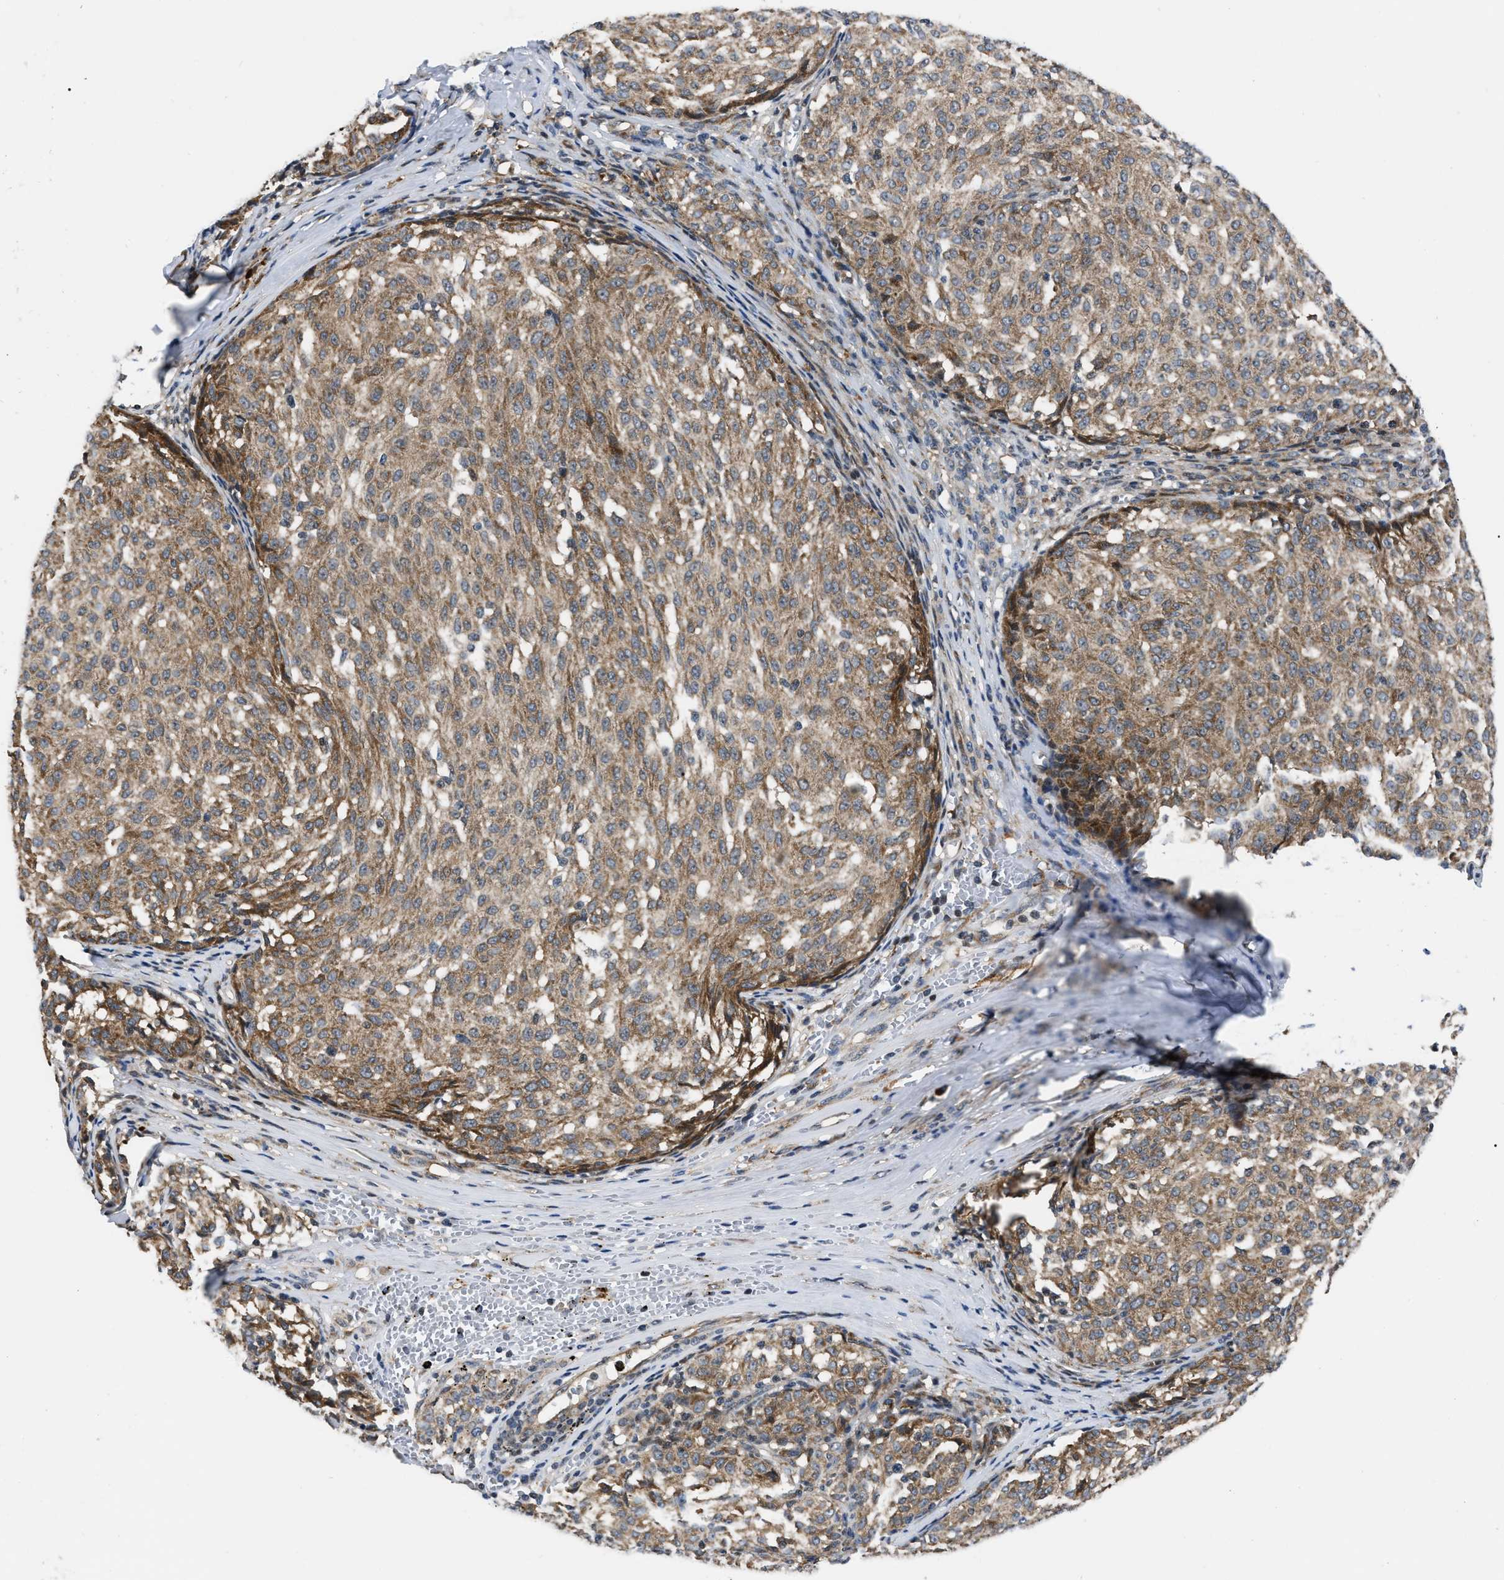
{"staining": {"intensity": "moderate", "quantity": ">75%", "location": "cytoplasmic/membranous"}, "tissue": "melanoma", "cell_type": "Tumor cells", "image_type": "cancer", "snomed": [{"axis": "morphology", "description": "Malignant melanoma, NOS"}, {"axis": "topography", "description": "Skin"}], "caption": "IHC (DAB) staining of human melanoma displays moderate cytoplasmic/membranous protein positivity in about >75% of tumor cells.", "gene": "PPWD1", "patient": {"sex": "female", "age": 72}}